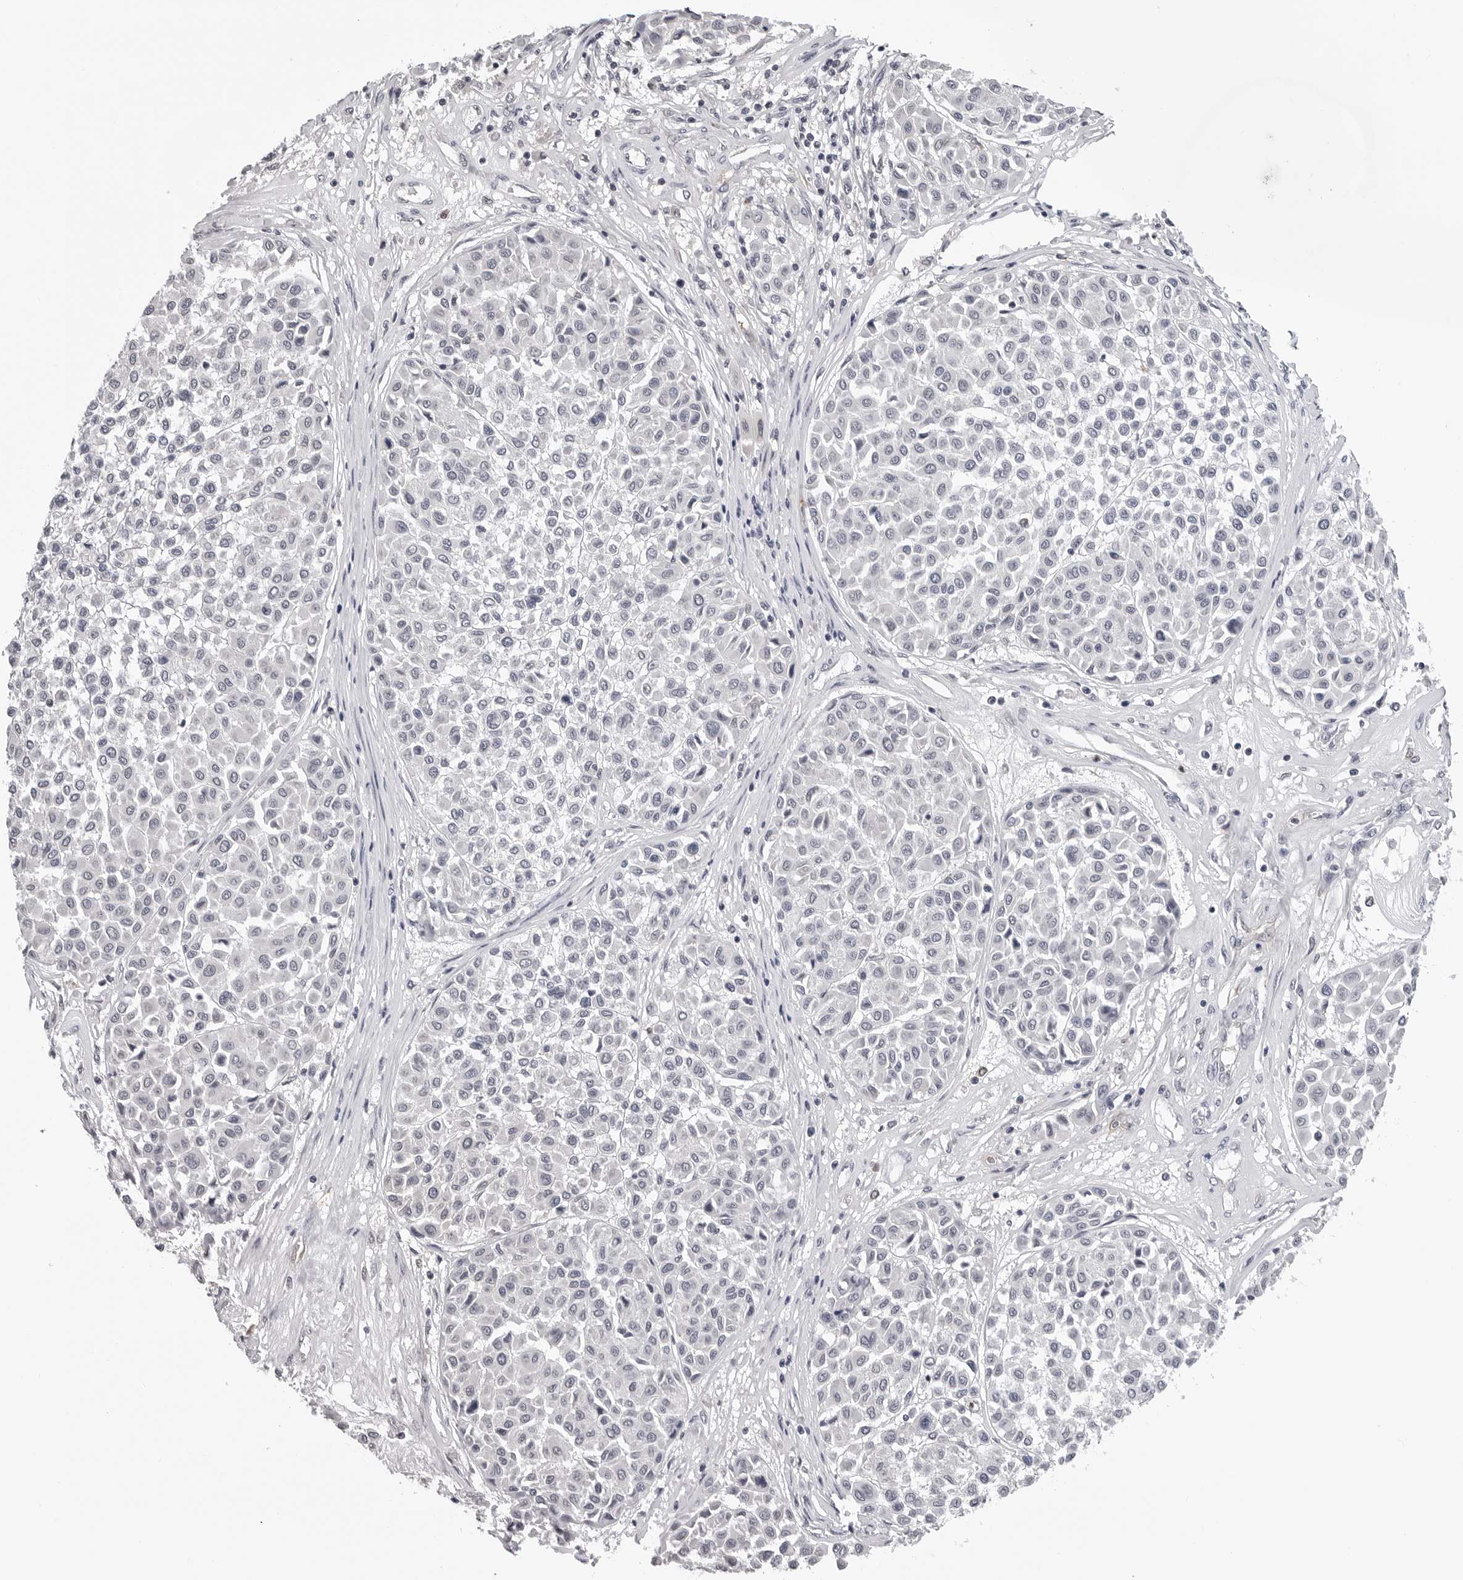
{"staining": {"intensity": "negative", "quantity": "none", "location": "none"}, "tissue": "melanoma", "cell_type": "Tumor cells", "image_type": "cancer", "snomed": [{"axis": "morphology", "description": "Malignant melanoma, Metastatic site"}, {"axis": "topography", "description": "Soft tissue"}], "caption": "The micrograph reveals no significant staining in tumor cells of malignant melanoma (metastatic site). (Brightfield microscopy of DAB (3,3'-diaminobenzidine) IHC at high magnification).", "gene": "TRMT13", "patient": {"sex": "male", "age": 41}}